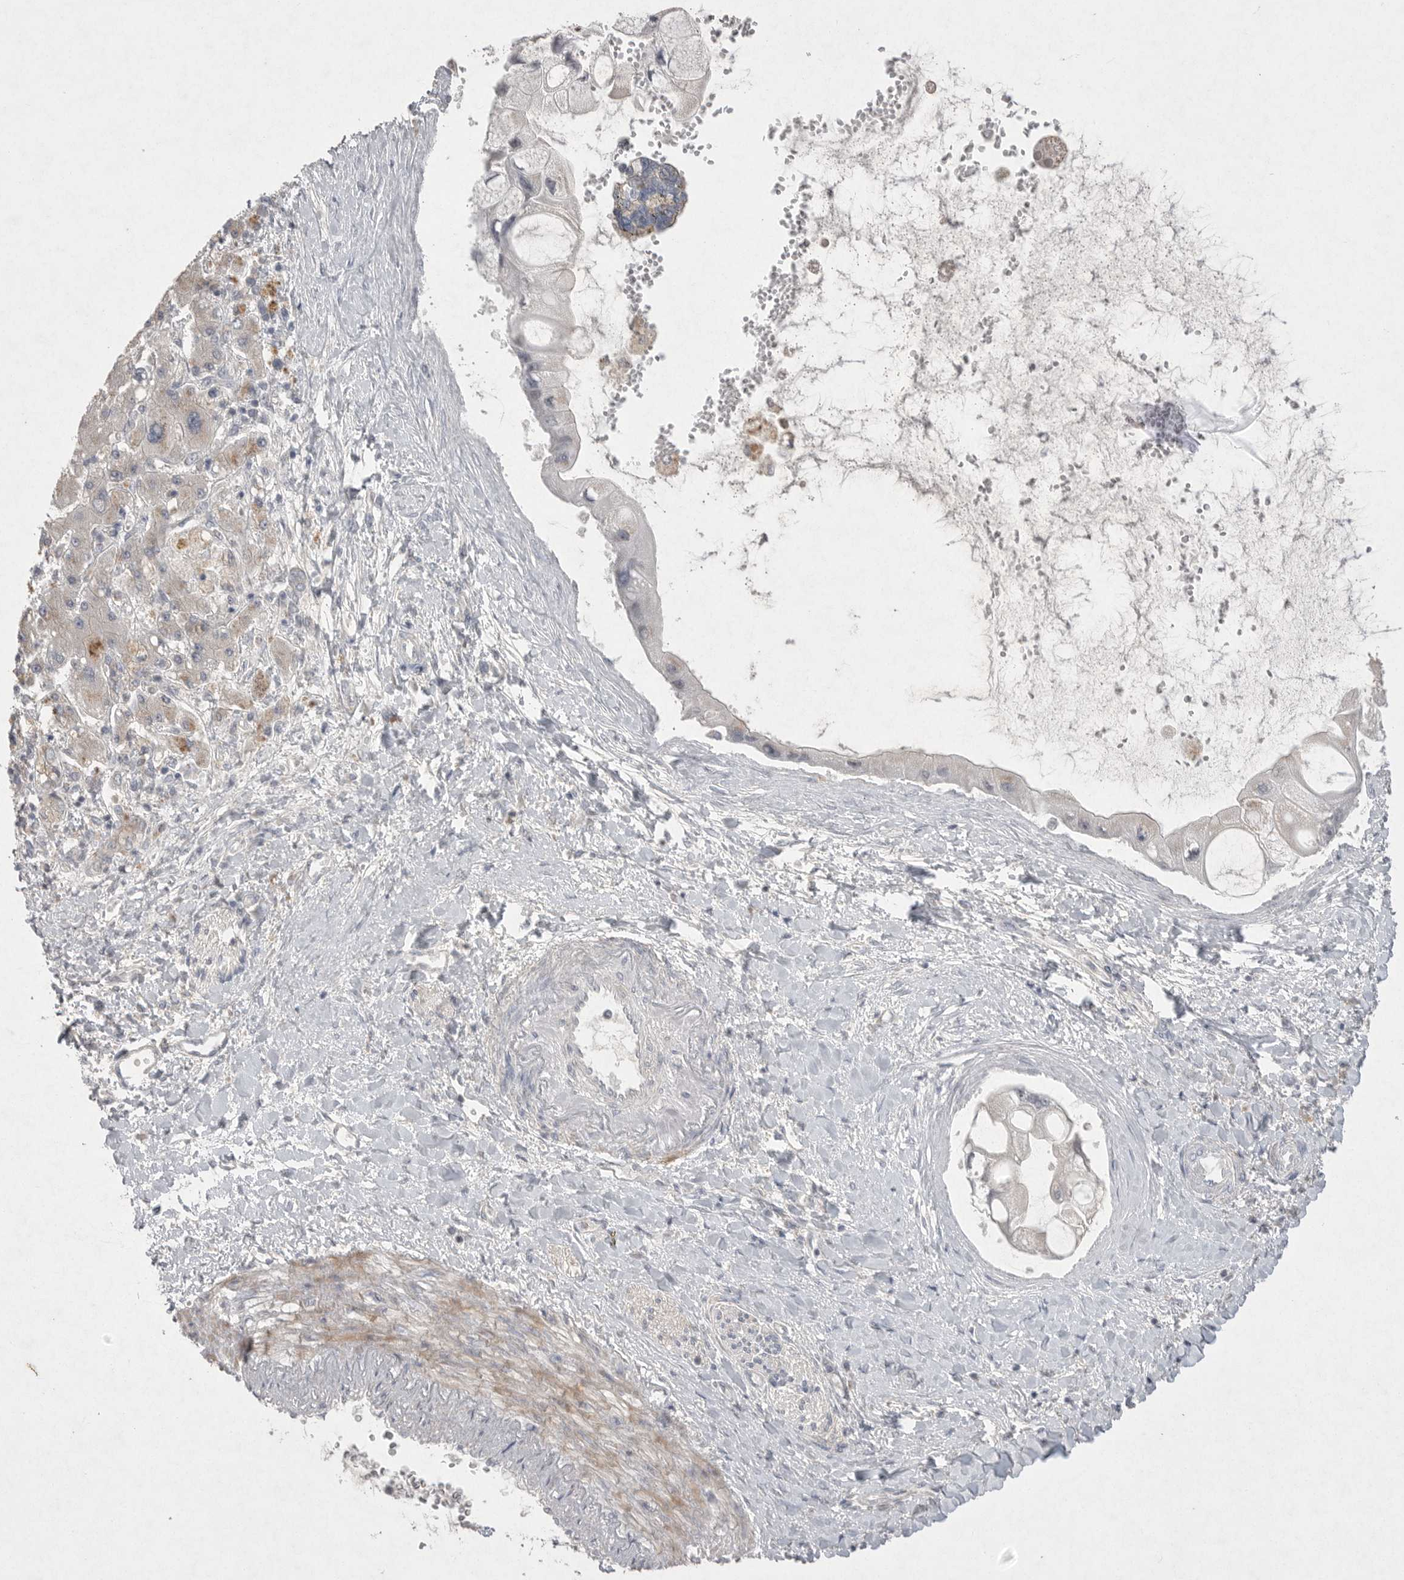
{"staining": {"intensity": "negative", "quantity": "none", "location": "none"}, "tissue": "liver cancer", "cell_type": "Tumor cells", "image_type": "cancer", "snomed": [{"axis": "morphology", "description": "Cholangiocarcinoma"}, {"axis": "topography", "description": "Liver"}], "caption": "This is an immunohistochemistry image of human cholangiocarcinoma (liver). There is no expression in tumor cells.", "gene": "VANGL2", "patient": {"sex": "male", "age": 50}}